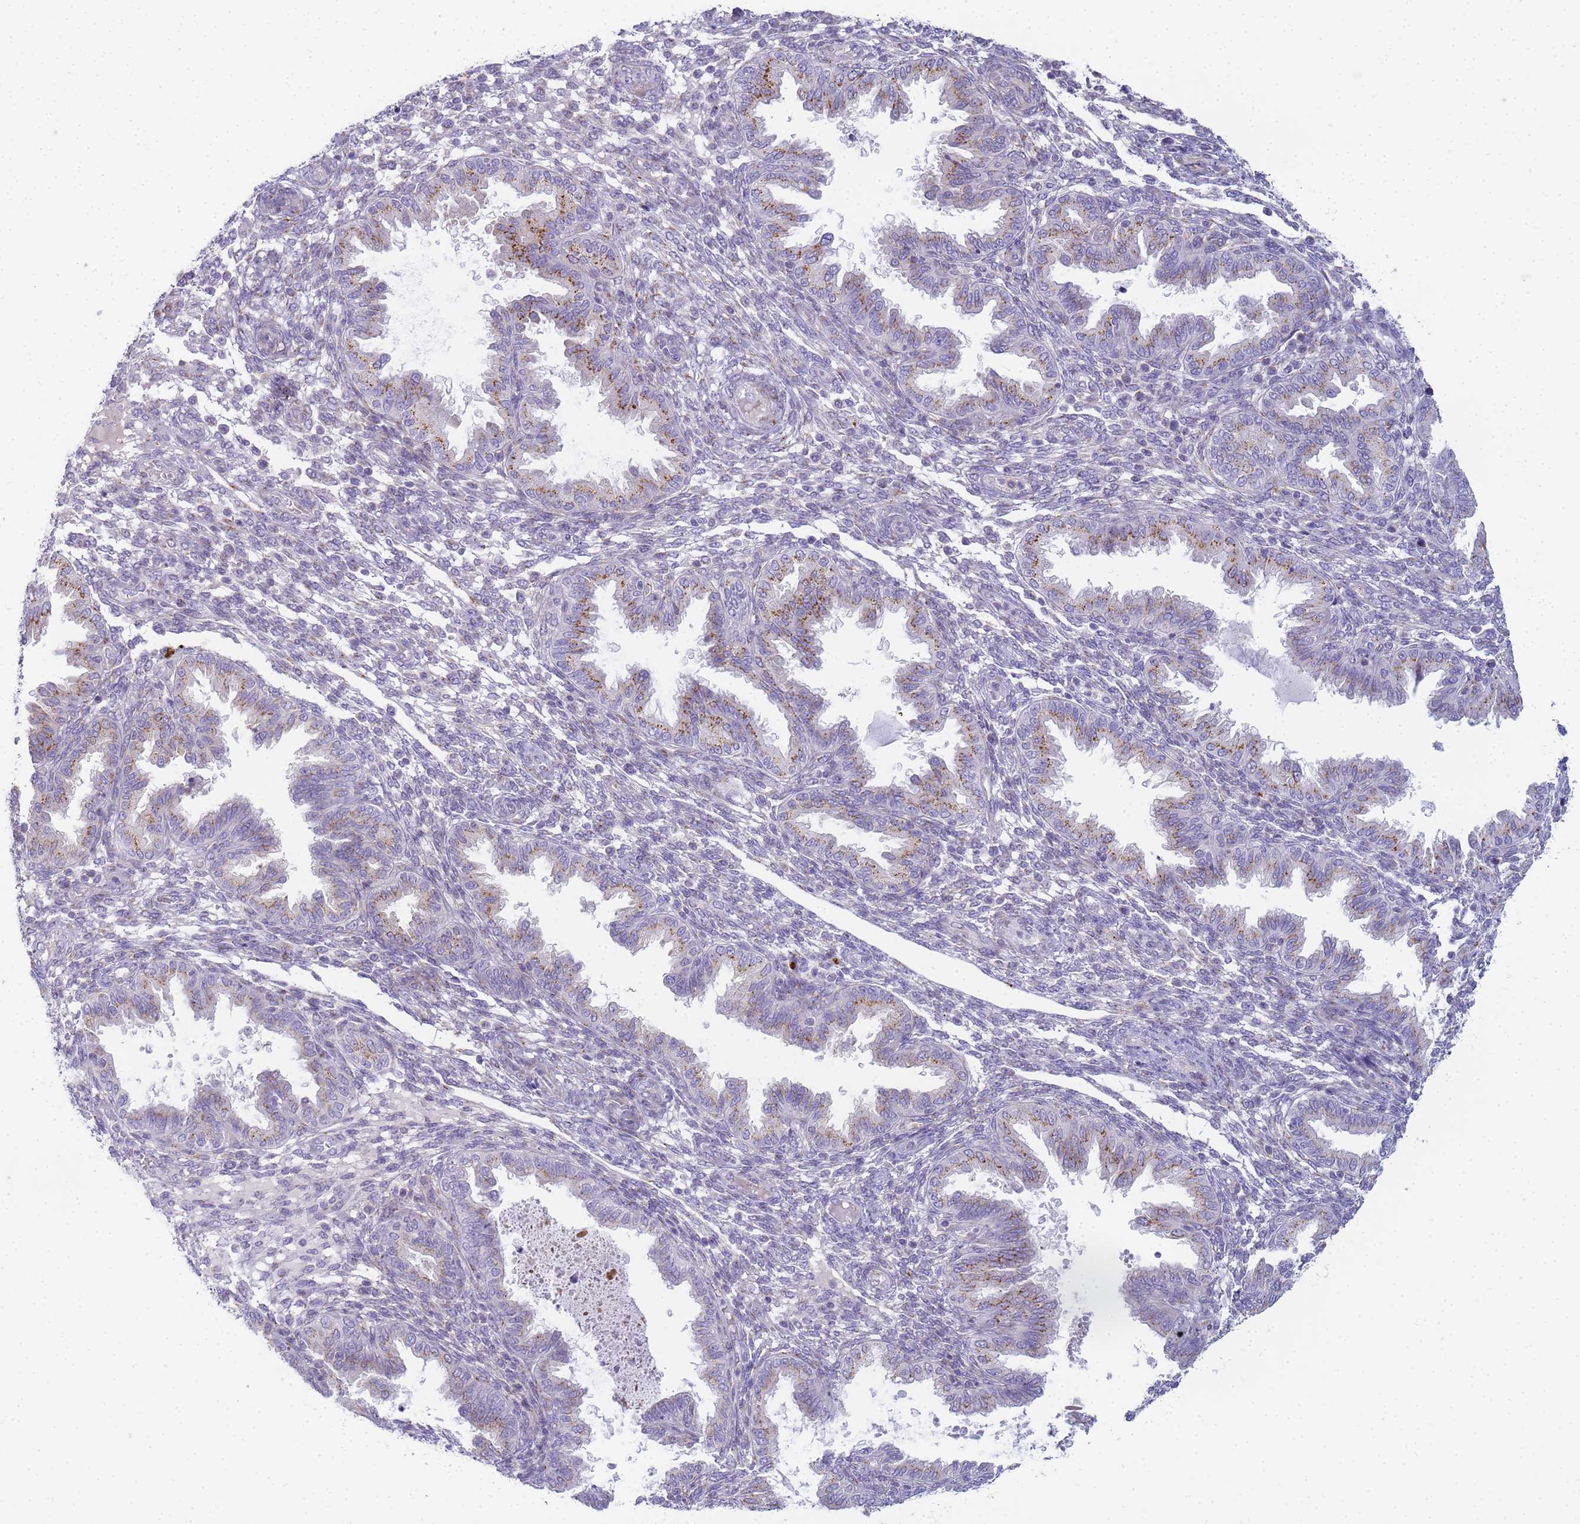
{"staining": {"intensity": "negative", "quantity": "none", "location": "none"}, "tissue": "endometrium", "cell_type": "Cells in endometrial stroma", "image_type": "normal", "snomed": [{"axis": "morphology", "description": "Normal tissue, NOS"}, {"axis": "topography", "description": "Endometrium"}], "caption": "Immunohistochemical staining of benign human endometrium displays no significant expression in cells in endometrial stroma.", "gene": "CR1", "patient": {"sex": "female", "age": 33}}